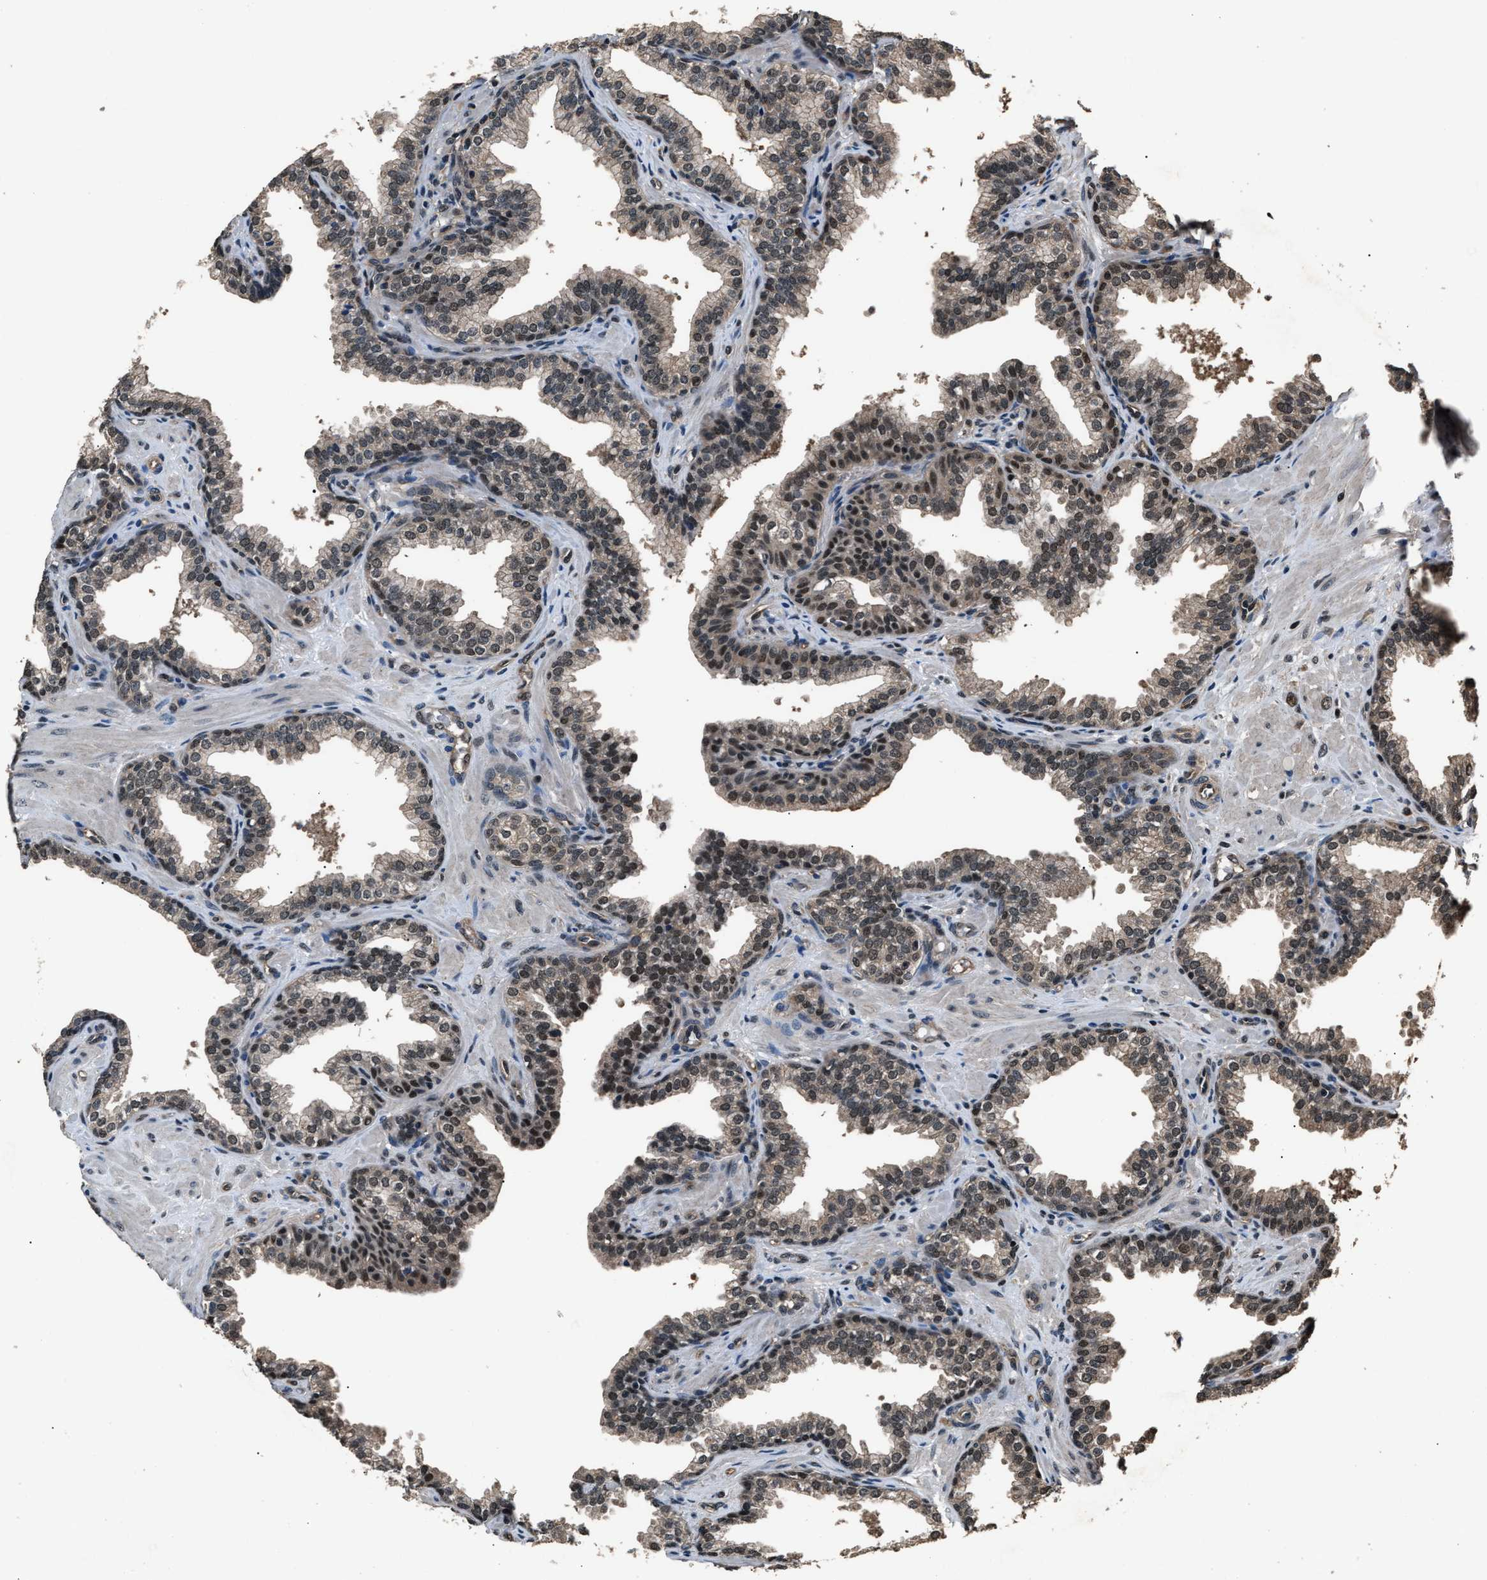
{"staining": {"intensity": "moderate", "quantity": "<25%", "location": "nuclear"}, "tissue": "prostate cancer", "cell_type": "Tumor cells", "image_type": "cancer", "snomed": [{"axis": "morphology", "description": "Adenocarcinoma, High grade"}, {"axis": "topography", "description": "Prostate"}], "caption": "A high-resolution photomicrograph shows IHC staining of prostate cancer (adenocarcinoma (high-grade)), which displays moderate nuclear expression in approximately <25% of tumor cells.", "gene": "DFFA", "patient": {"sex": "male", "age": 52}}